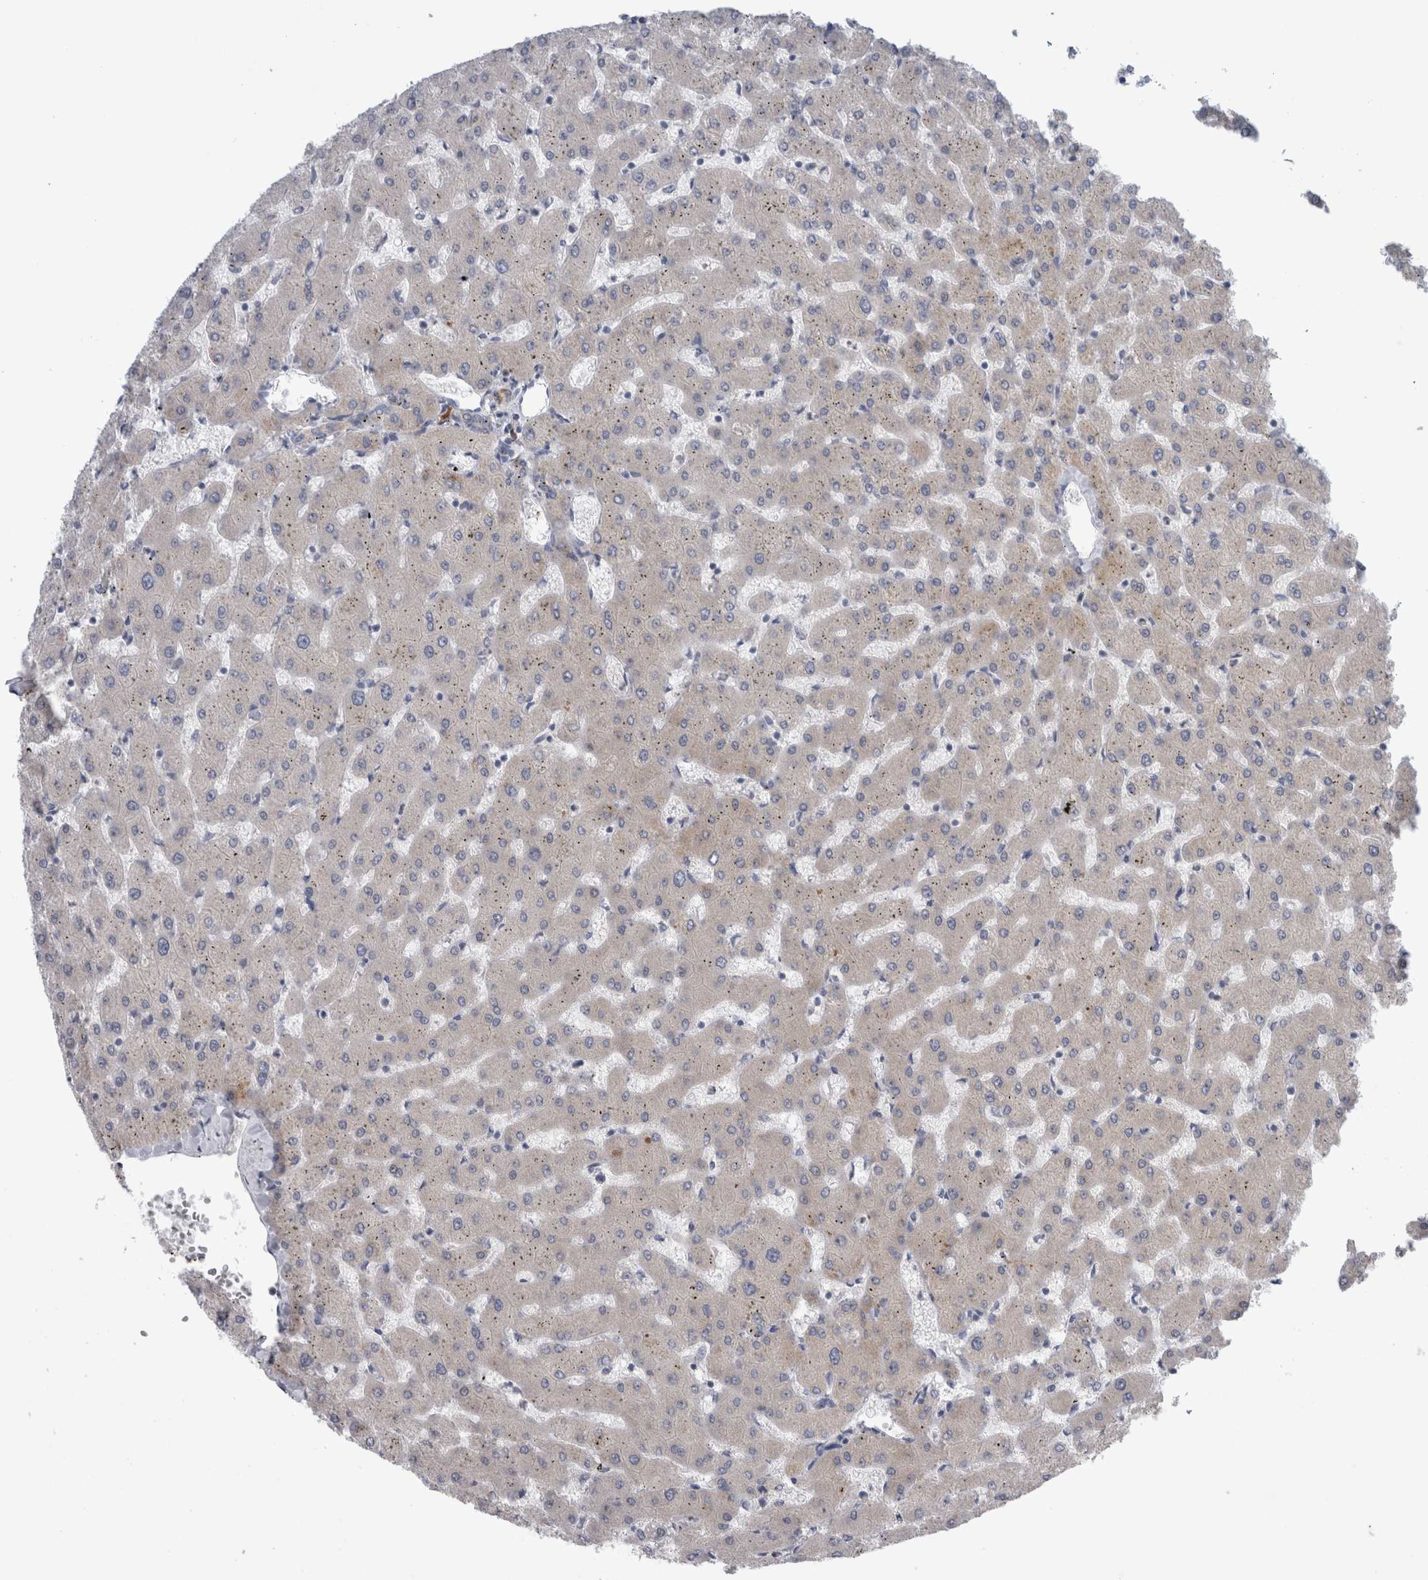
{"staining": {"intensity": "strong", "quantity": ">75%", "location": "cytoplasmic/membranous"}, "tissue": "liver", "cell_type": "Cholangiocytes", "image_type": "normal", "snomed": [{"axis": "morphology", "description": "Normal tissue, NOS"}, {"axis": "topography", "description": "Liver"}], "caption": "A high-resolution histopathology image shows immunohistochemistry staining of benign liver, which shows strong cytoplasmic/membranous positivity in approximately >75% of cholangiocytes.", "gene": "SLC20A2", "patient": {"sex": "female", "age": 63}}